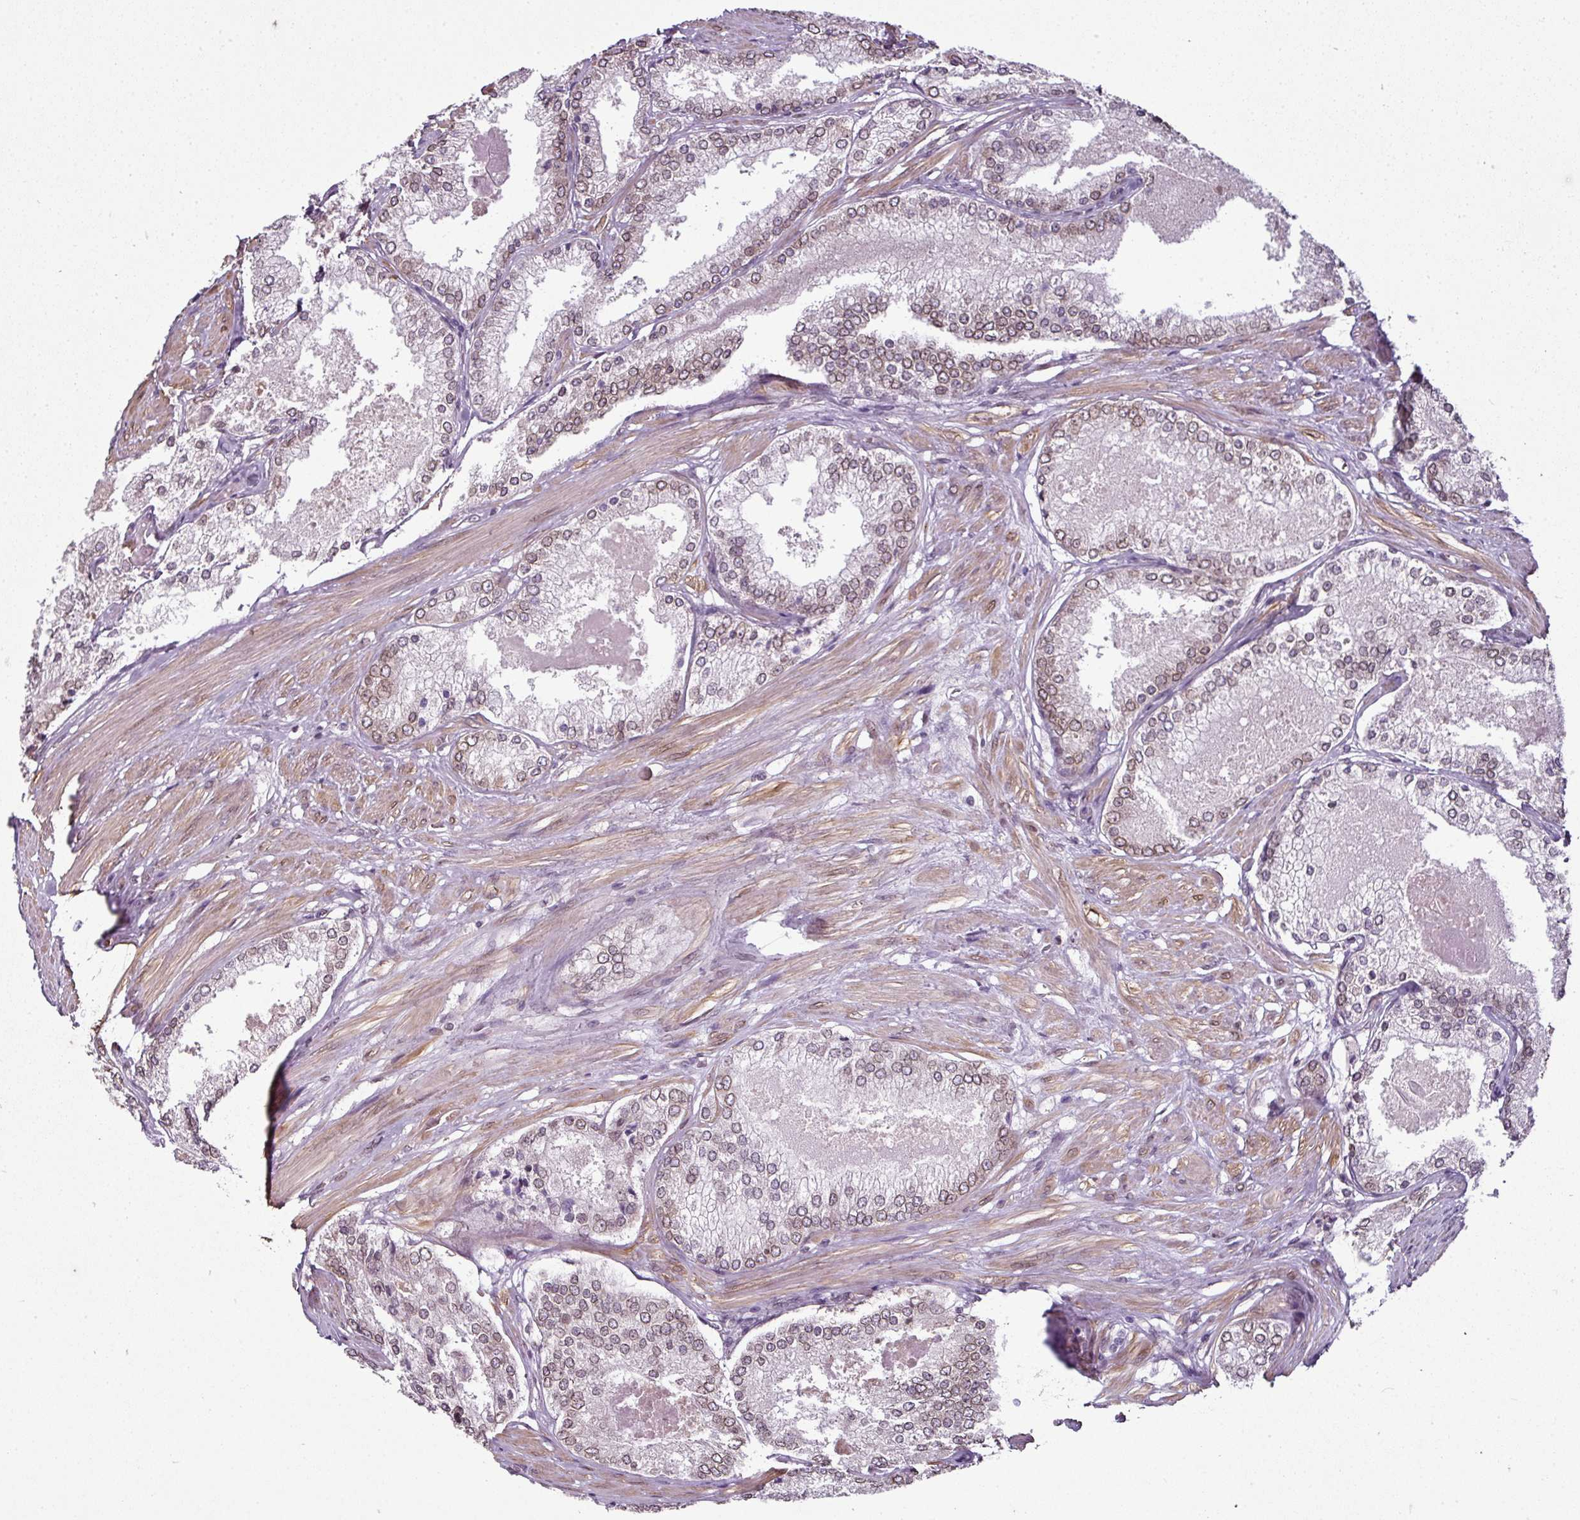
{"staining": {"intensity": "moderate", "quantity": "25%-75%", "location": "cytoplasmic/membranous,nuclear"}, "tissue": "prostate cancer", "cell_type": "Tumor cells", "image_type": "cancer", "snomed": [{"axis": "morphology", "description": "Adenocarcinoma, Low grade"}, {"axis": "topography", "description": "Prostate"}], "caption": "Prostate cancer tissue displays moderate cytoplasmic/membranous and nuclear expression in about 25%-75% of tumor cells The staining is performed using DAB brown chromogen to label protein expression. The nuclei are counter-stained blue using hematoxylin.", "gene": "RANGAP1", "patient": {"sex": "male", "age": 68}}